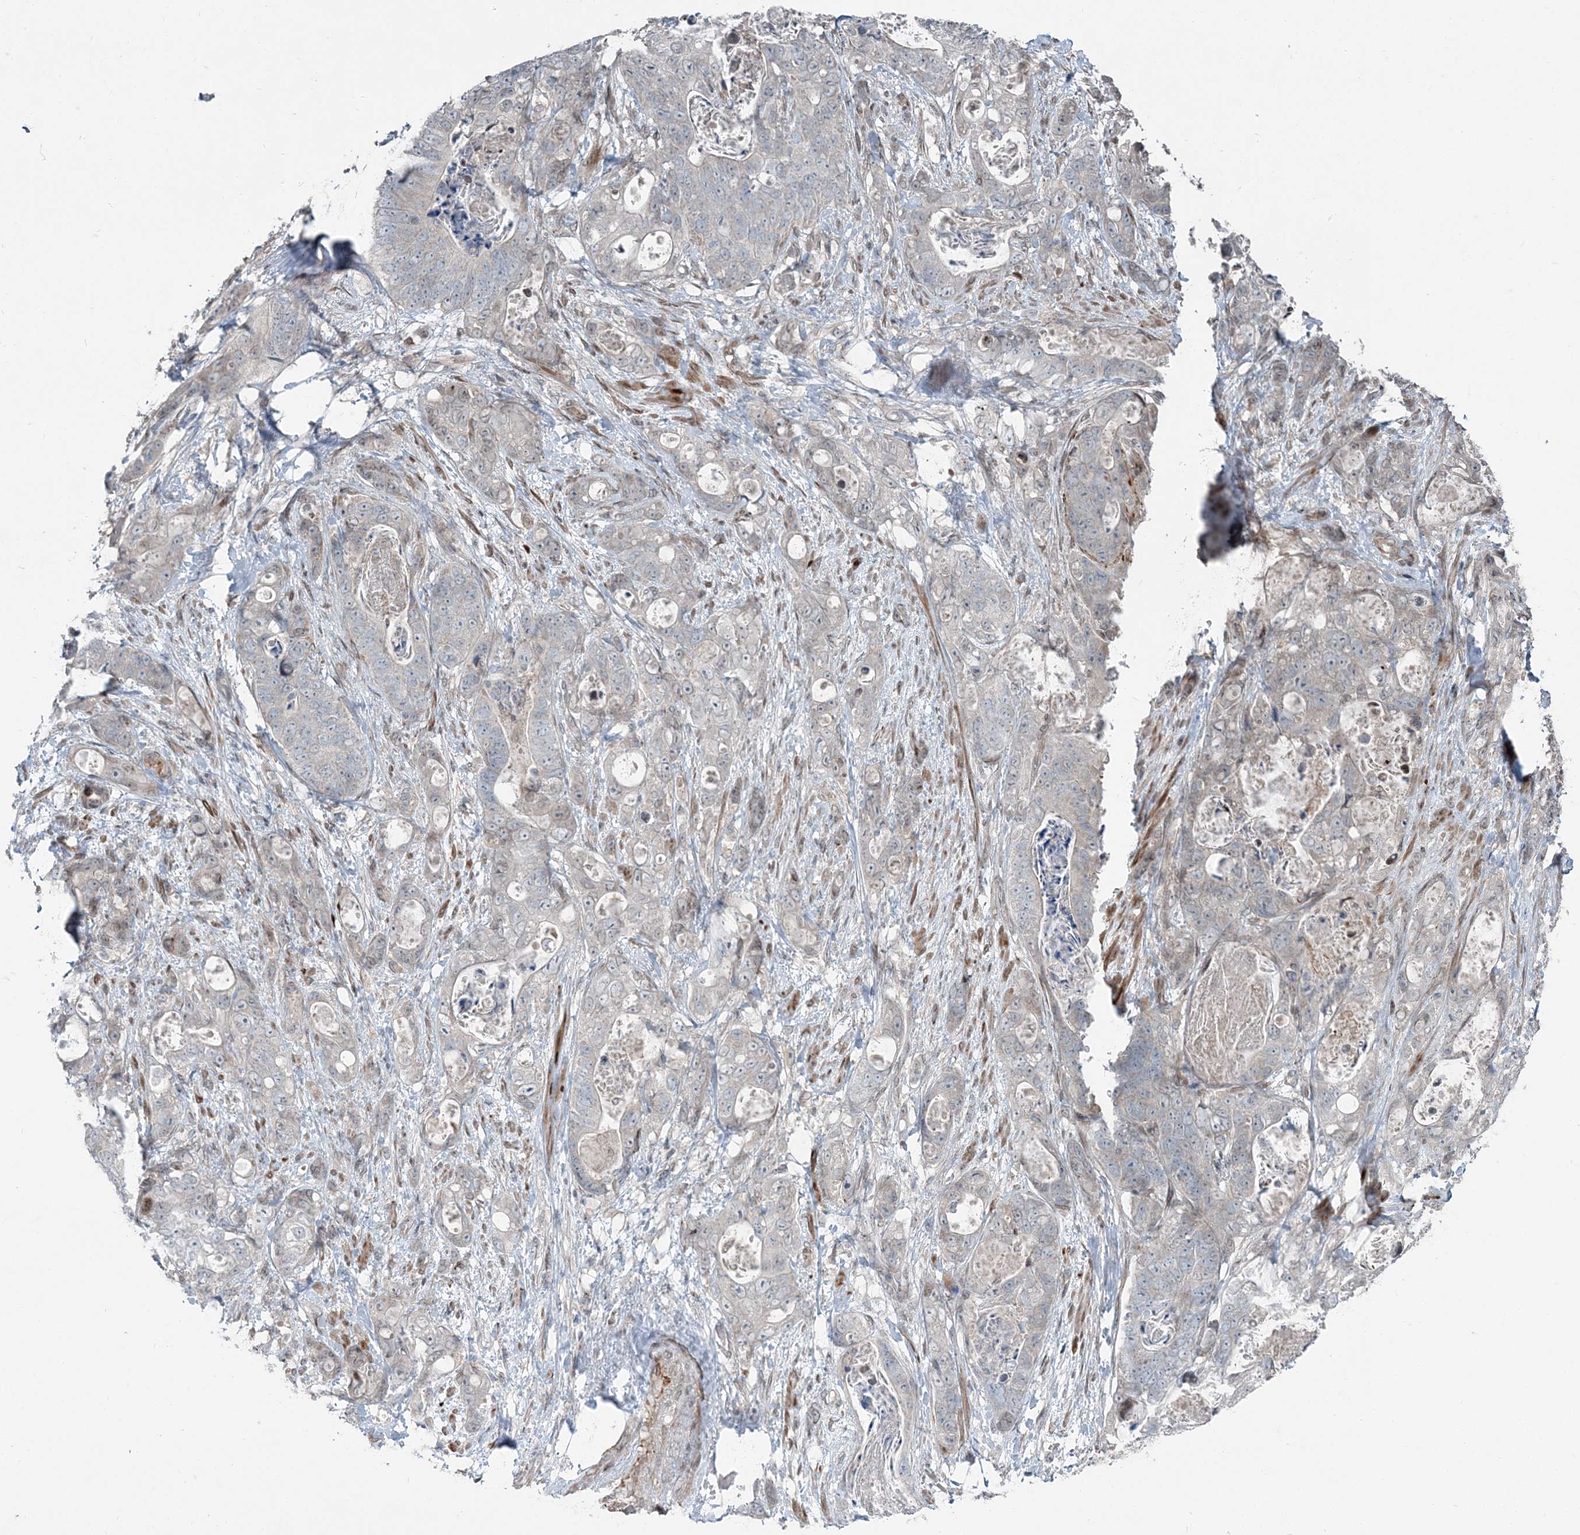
{"staining": {"intensity": "negative", "quantity": "none", "location": "none"}, "tissue": "stomach cancer", "cell_type": "Tumor cells", "image_type": "cancer", "snomed": [{"axis": "morphology", "description": "Normal tissue, NOS"}, {"axis": "morphology", "description": "Adenocarcinoma, NOS"}, {"axis": "topography", "description": "Stomach"}], "caption": "Immunohistochemistry micrograph of neoplastic tissue: stomach cancer (adenocarcinoma) stained with DAB displays no significant protein staining in tumor cells.", "gene": "FBXL17", "patient": {"sex": "female", "age": 89}}